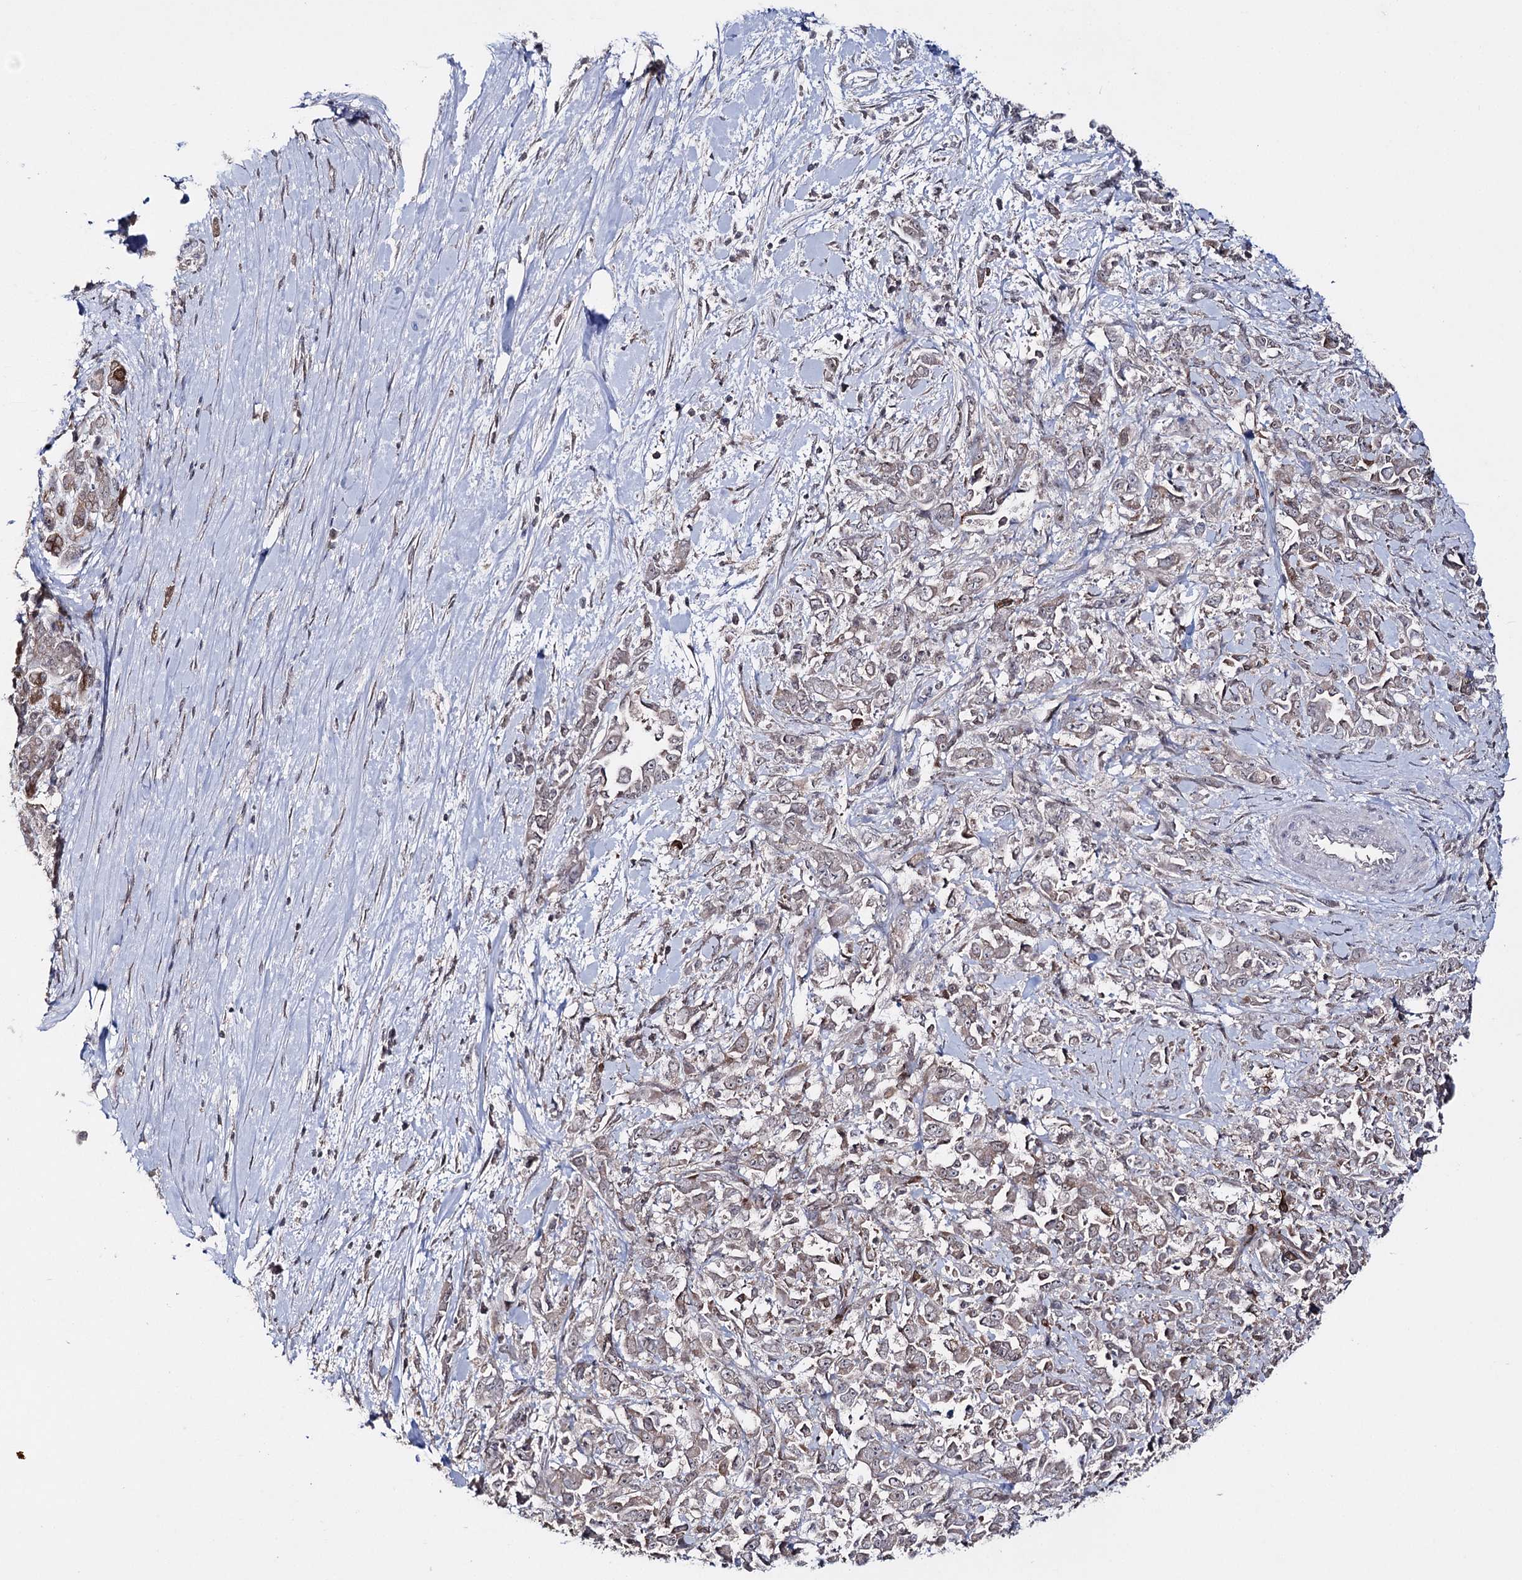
{"staining": {"intensity": "weak", "quantity": "<25%", "location": "cytoplasmic/membranous"}, "tissue": "pancreatic cancer", "cell_type": "Tumor cells", "image_type": "cancer", "snomed": [{"axis": "morphology", "description": "Normal tissue, NOS"}, {"axis": "morphology", "description": "Adenocarcinoma, NOS"}, {"axis": "topography", "description": "Pancreas"}], "caption": "There is no significant staining in tumor cells of pancreatic cancer (adenocarcinoma).", "gene": "HSD11B2", "patient": {"sex": "female", "age": 64}}